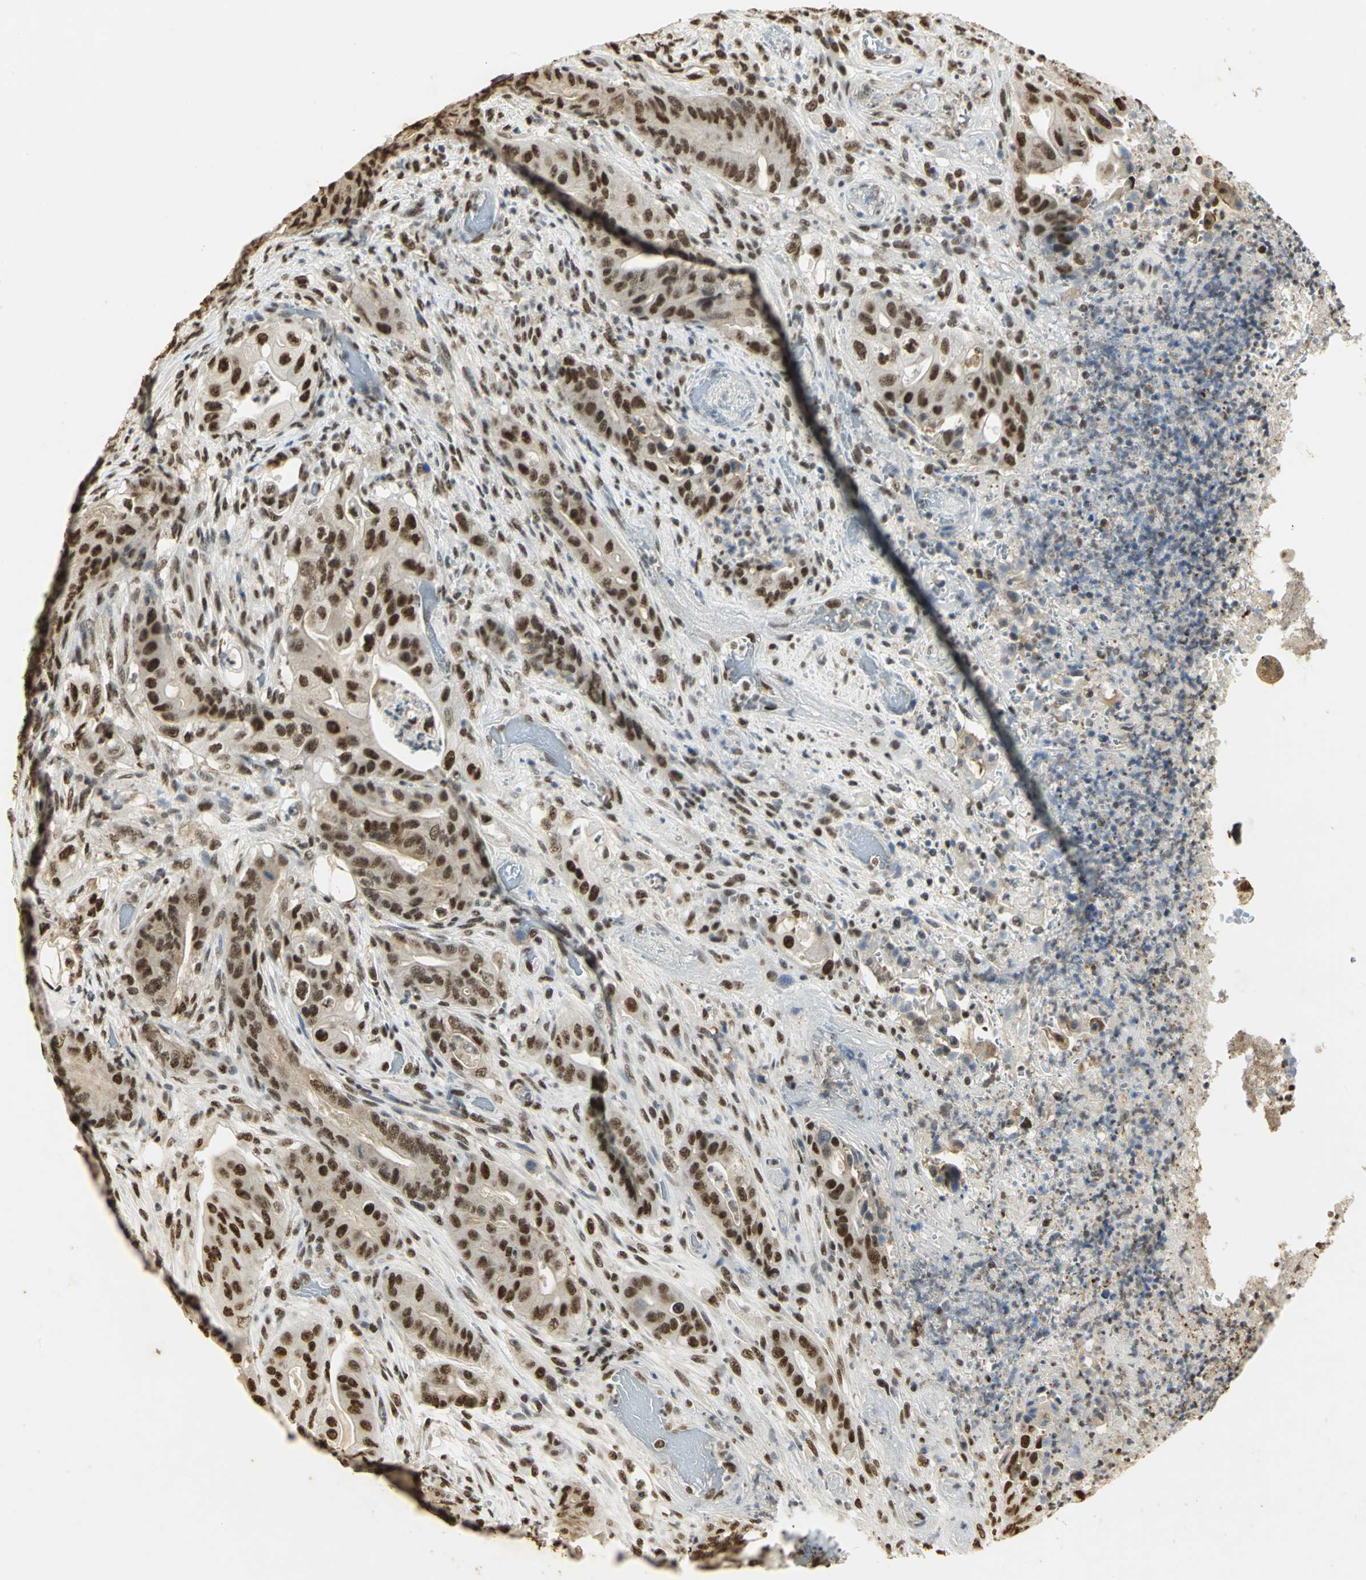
{"staining": {"intensity": "strong", "quantity": ">75%", "location": "nuclear"}, "tissue": "stomach cancer", "cell_type": "Tumor cells", "image_type": "cancer", "snomed": [{"axis": "morphology", "description": "Adenocarcinoma, NOS"}, {"axis": "topography", "description": "Stomach"}], "caption": "Immunohistochemistry (IHC) of human stomach adenocarcinoma exhibits high levels of strong nuclear expression in approximately >75% of tumor cells. (DAB IHC with brightfield microscopy, high magnification).", "gene": "SET", "patient": {"sex": "female", "age": 73}}